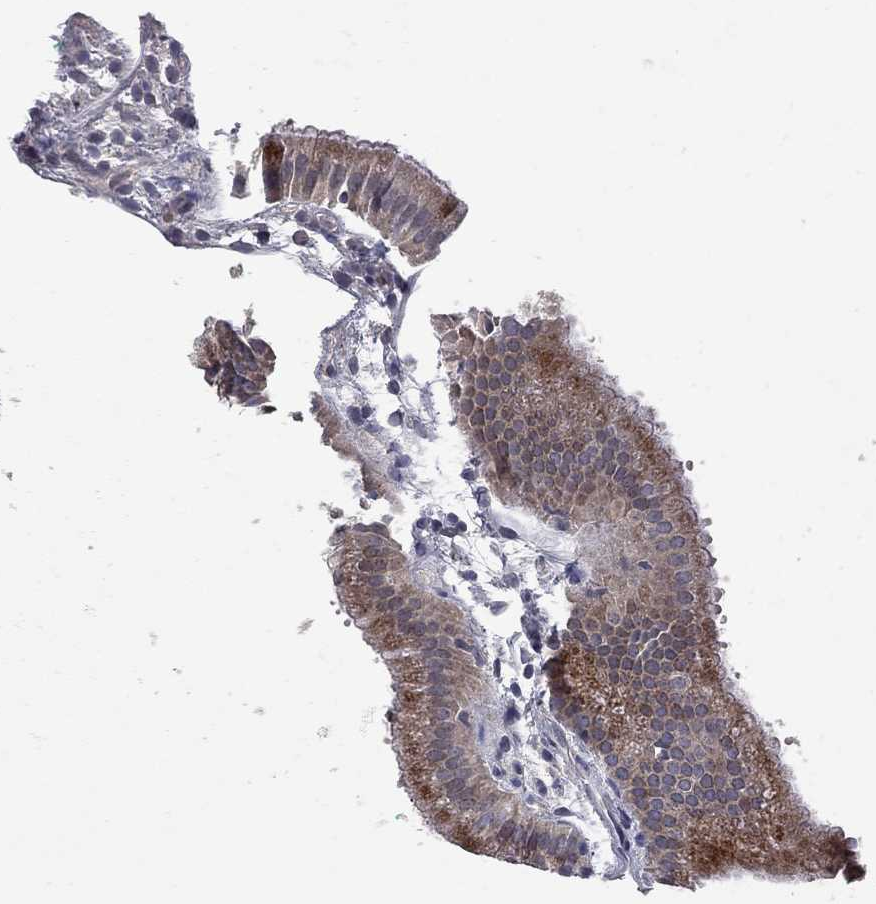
{"staining": {"intensity": "strong", "quantity": ">75%", "location": "cytoplasmic/membranous"}, "tissue": "gallbladder", "cell_type": "Glandular cells", "image_type": "normal", "snomed": [{"axis": "morphology", "description": "Normal tissue, NOS"}, {"axis": "topography", "description": "Gallbladder"}], "caption": "Immunohistochemical staining of normal human gallbladder demonstrates strong cytoplasmic/membranous protein positivity in about >75% of glandular cells. The protein is stained brown, and the nuclei are stained in blue (DAB IHC with brightfield microscopy, high magnification).", "gene": "MTHFR", "patient": {"sex": "male", "age": 67}}